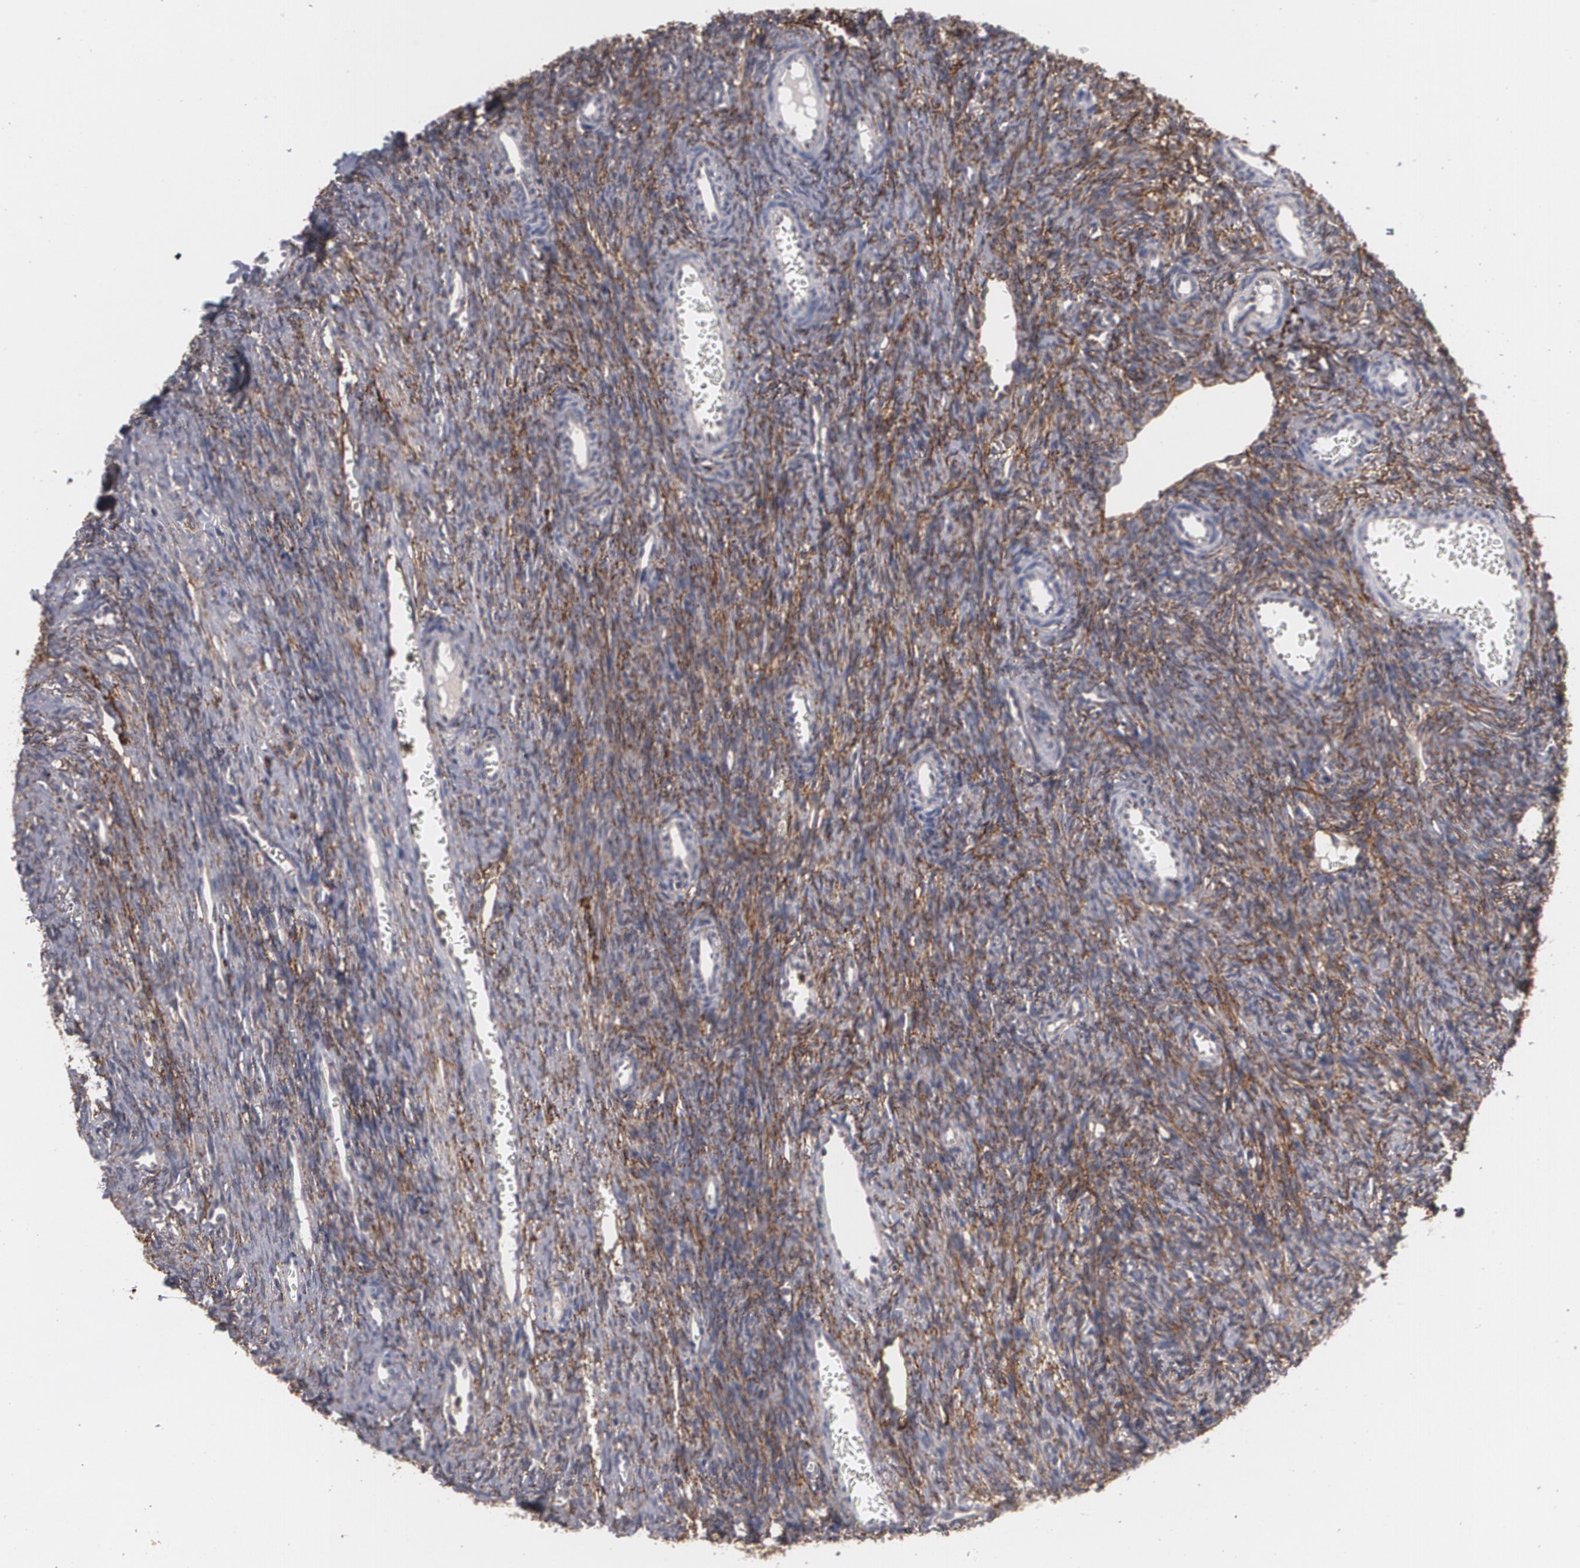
{"staining": {"intensity": "moderate", "quantity": "25%-75%", "location": "cytoplasmic/membranous"}, "tissue": "ovary", "cell_type": "Ovarian stroma cells", "image_type": "normal", "snomed": [{"axis": "morphology", "description": "Normal tissue, NOS"}, {"axis": "topography", "description": "Ovary"}], "caption": "Immunohistochemical staining of normal ovary demonstrates 25%-75% levels of moderate cytoplasmic/membranous protein expression in approximately 25%-75% of ovarian stroma cells. The staining was performed using DAB, with brown indicating positive protein expression. Nuclei are stained blue with hematoxylin.", "gene": "BMP6", "patient": {"sex": "female", "age": 39}}